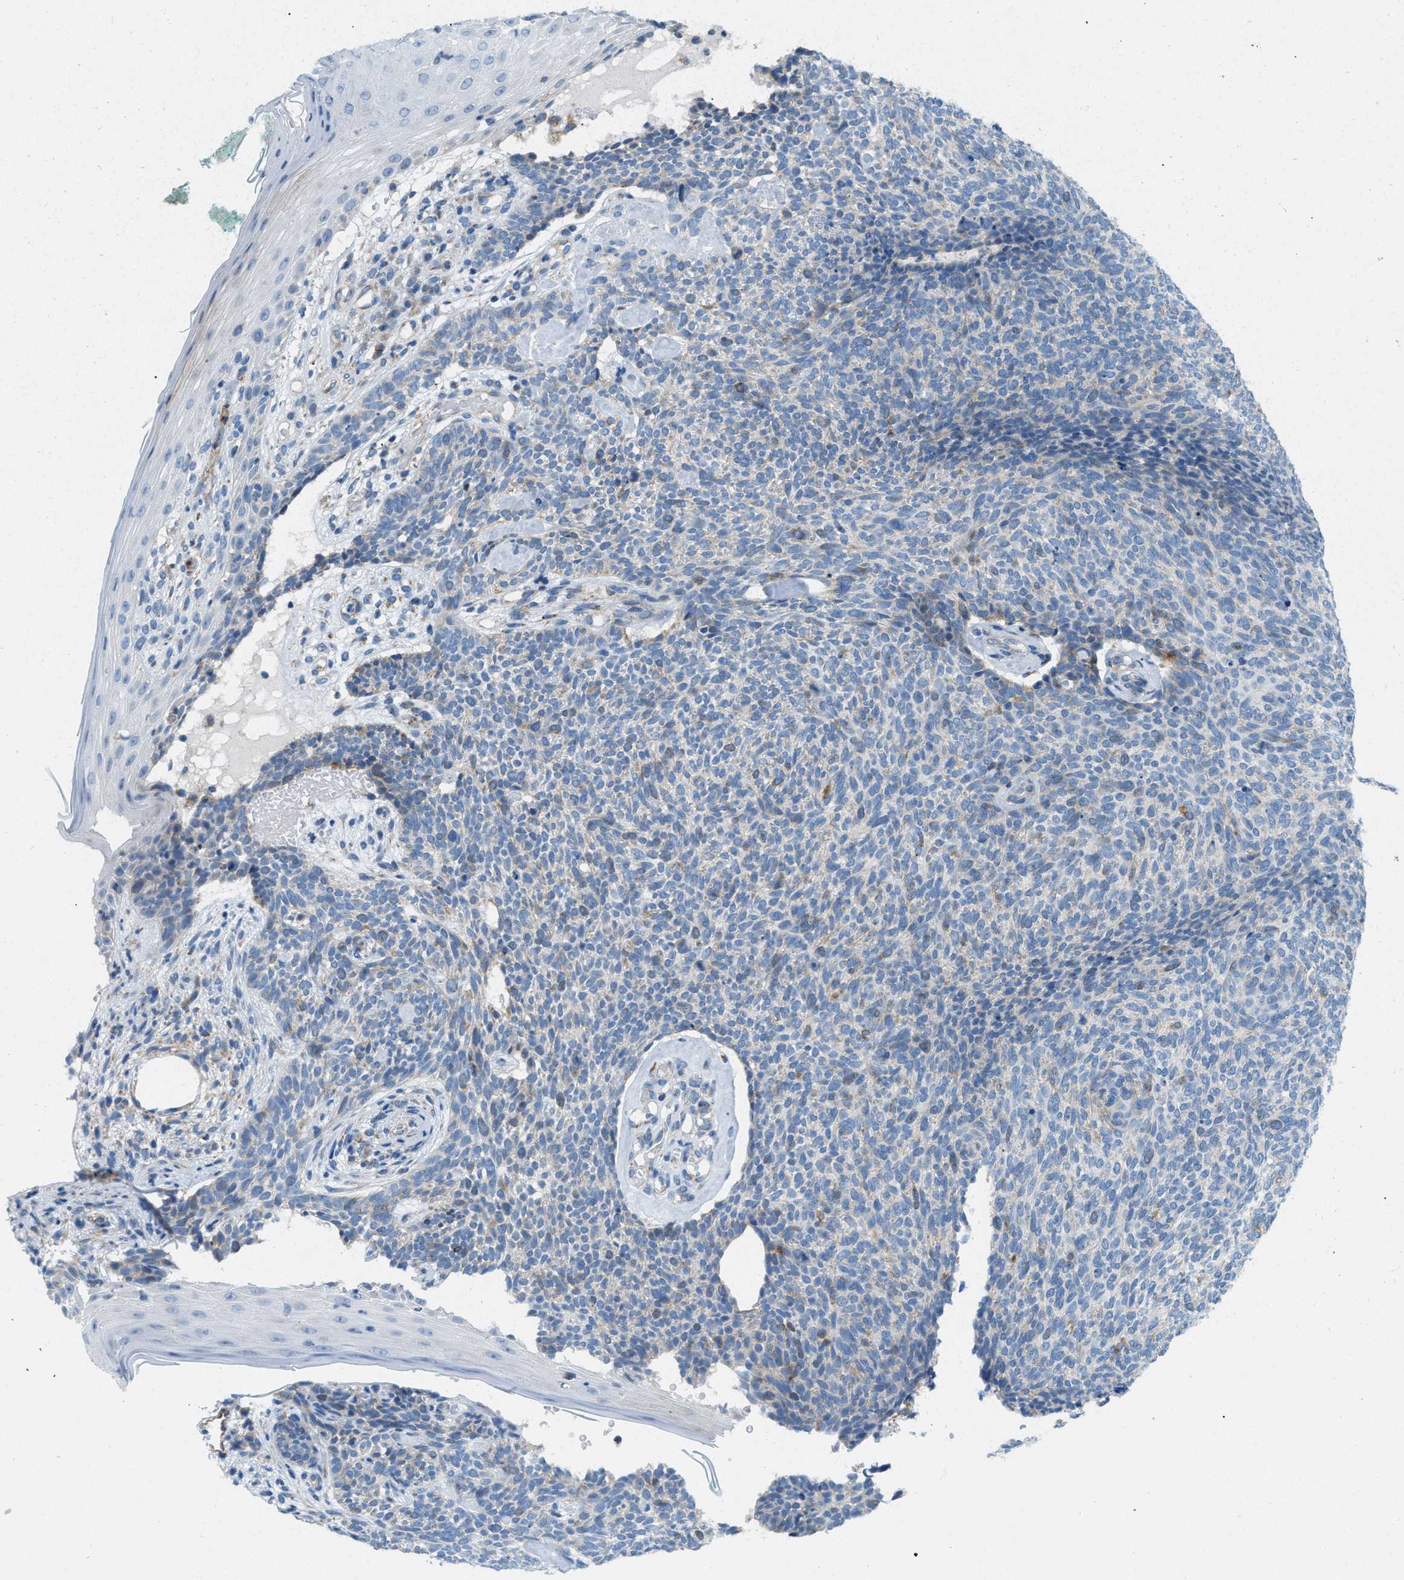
{"staining": {"intensity": "weak", "quantity": "<25%", "location": "cytoplasmic/membranous"}, "tissue": "skin cancer", "cell_type": "Tumor cells", "image_type": "cancer", "snomed": [{"axis": "morphology", "description": "Basal cell carcinoma"}, {"axis": "topography", "description": "Skin"}], "caption": "Tumor cells show no significant positivity in skin cancer (basal cell carcinoma).", "gene": "JADE1", "patient": {"sex": "female", "age": 84}}